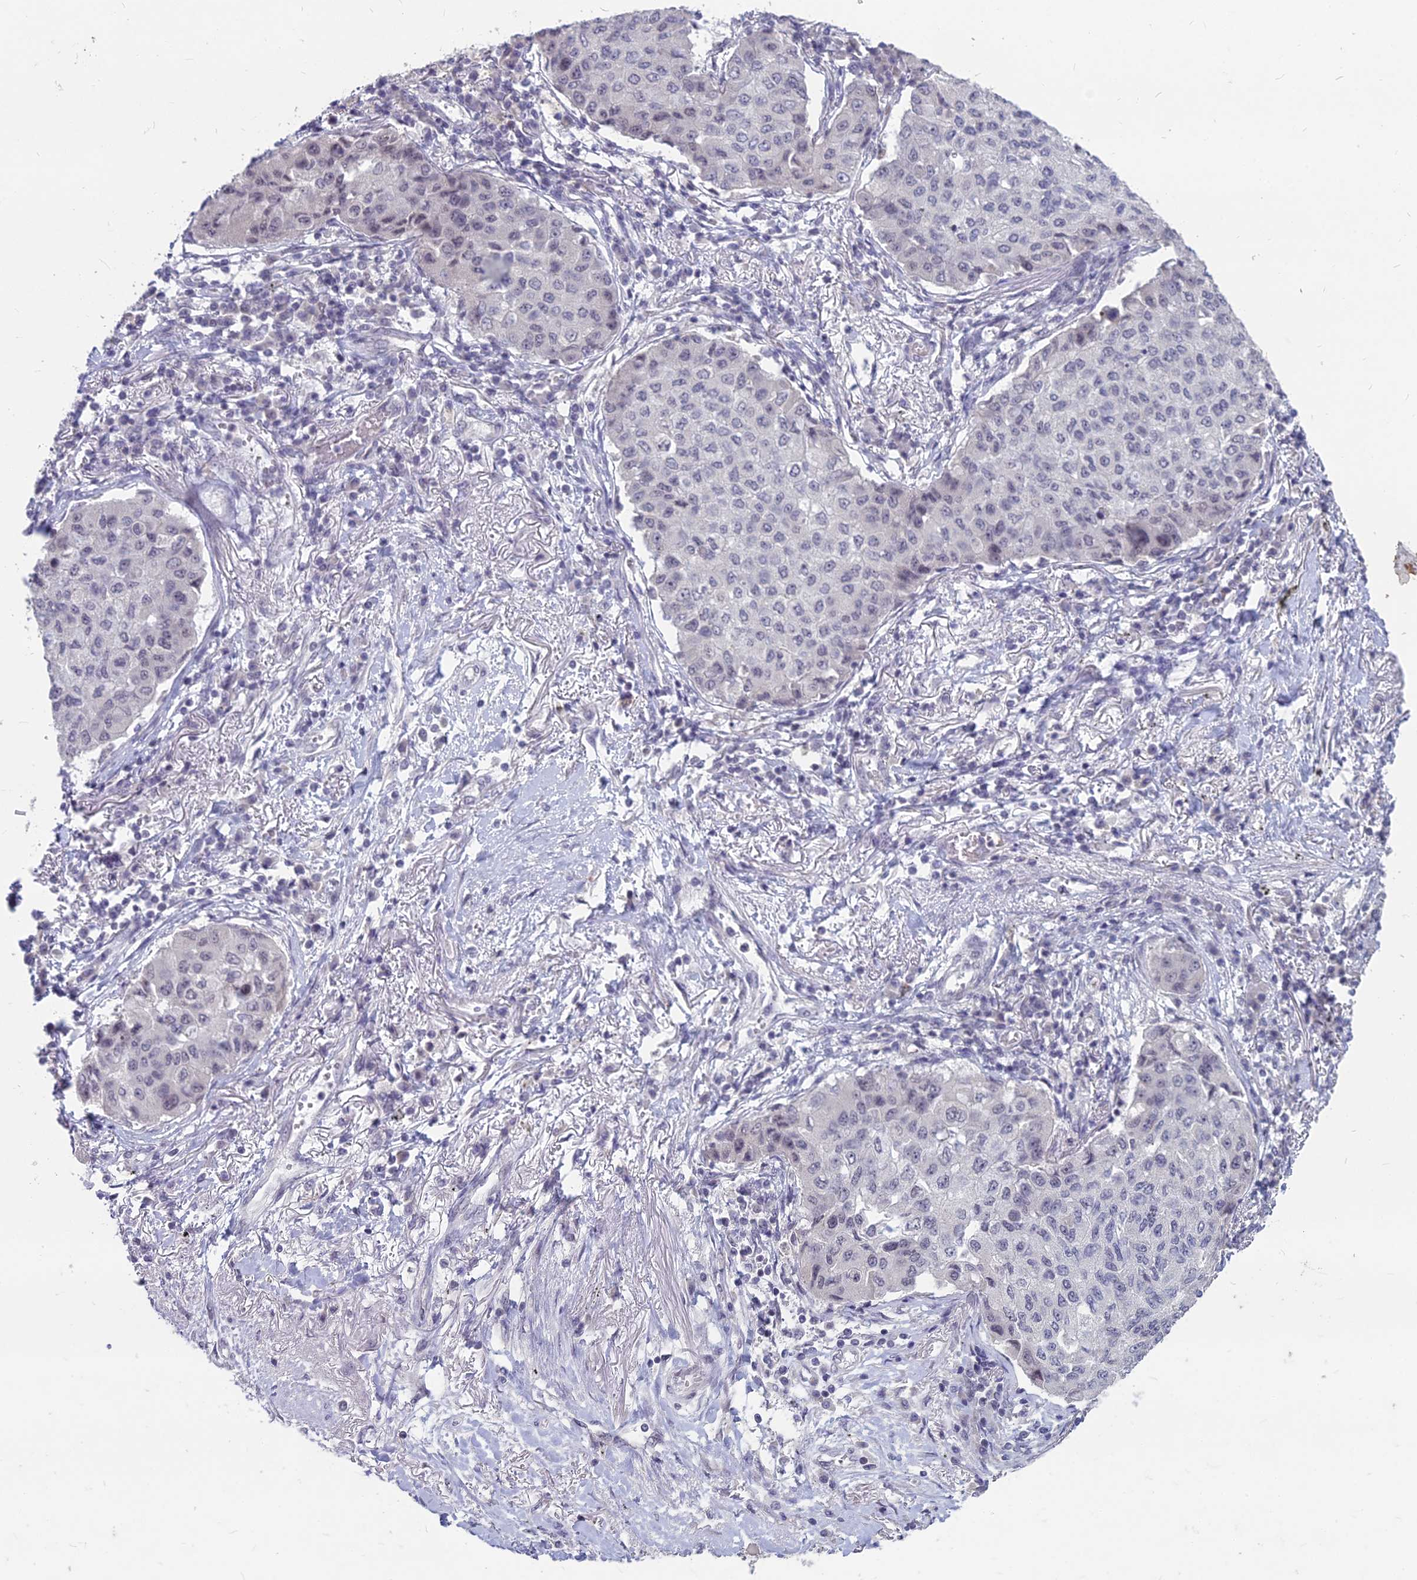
{"staining": {"intensity": "negative", "quantity": "none", "location": "none"}, "tissue": "lung cancer", "cell_type": "Tumor cells", "image_type": "cancer", "snomed": [{"axis": "morphology", "description": "Squamous cell carcinoma, NOS"}, {"axis": "topography", "description": "Lung"}], "caption": "DAB (3,3'-diaminobenzidine) immunohistochemical staining of lung squamous cell carcinoma demonstrates no significant expression in tumor cells. (Brightfield microscopy of DAB (3,3'-diaminobenzidine) immunohistochemistry at high magnification).", "gene": "KAT7", "patient": {"sex": "male", "age": 74}}